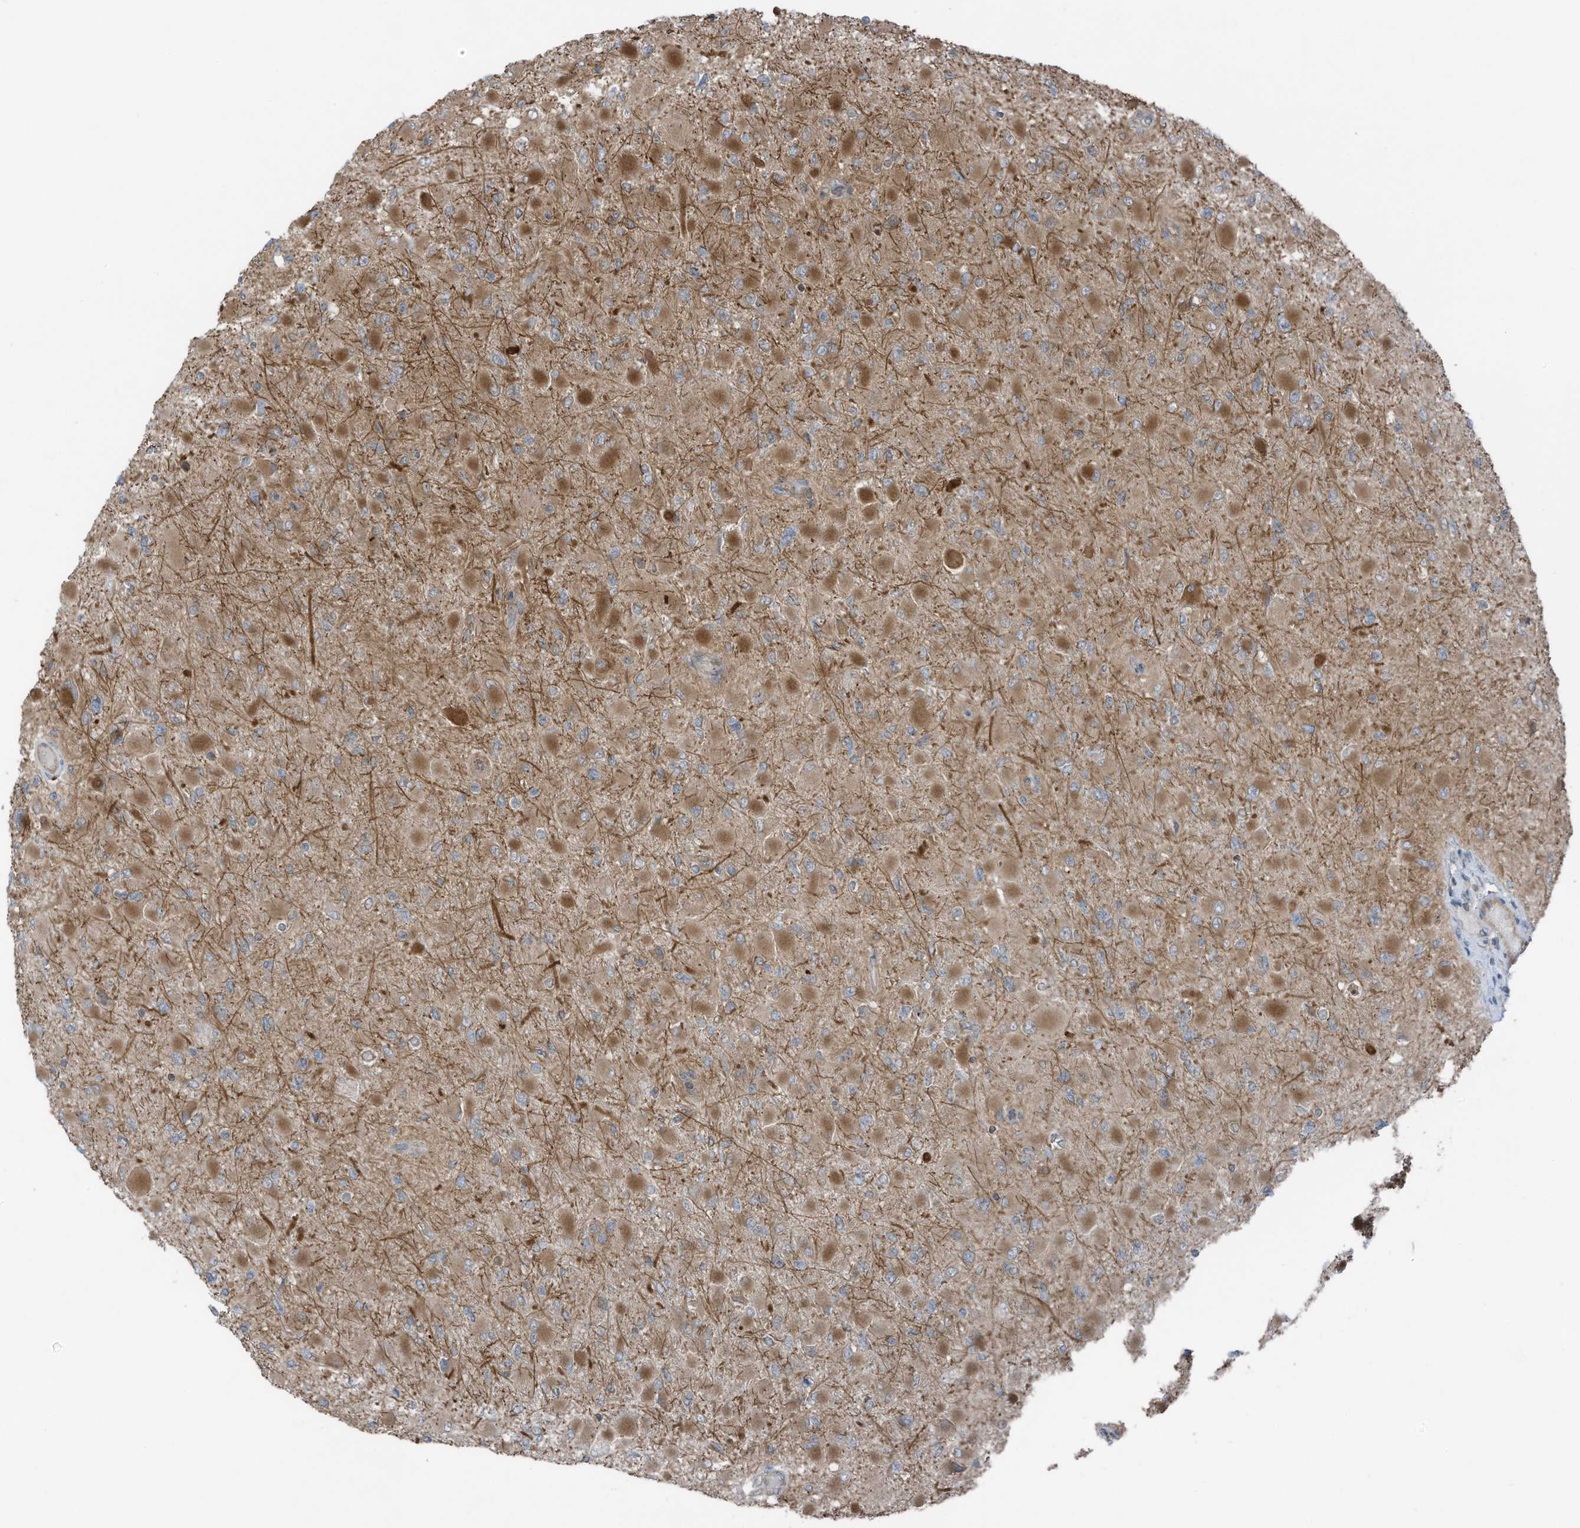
{"staining": {"intensity": "weak", "quantity": "25%-75%", "location": "cytoplasmic/membranous"}, "tissue": "glioma", "cell_type": "Tumor cells", "image_type": "cancer", "snomed": [{"axis": "morphology", "description": "Glioma, malignant, High grade"}, {"axis": "topography", "description": "Cerebral cortex"}], "caption": "Immunohistochemical staining of glioma demonstrates low levels of weak cytoplasmic/membranous protein positivity in approximately 25%-75% of tumor cells. (DAB (3,3'-diaminobenzidine) IHC with brightfield microscopy, high magnification).", "gene": "TXNDC9", "patient": {"sex": "female", "age": 36}}